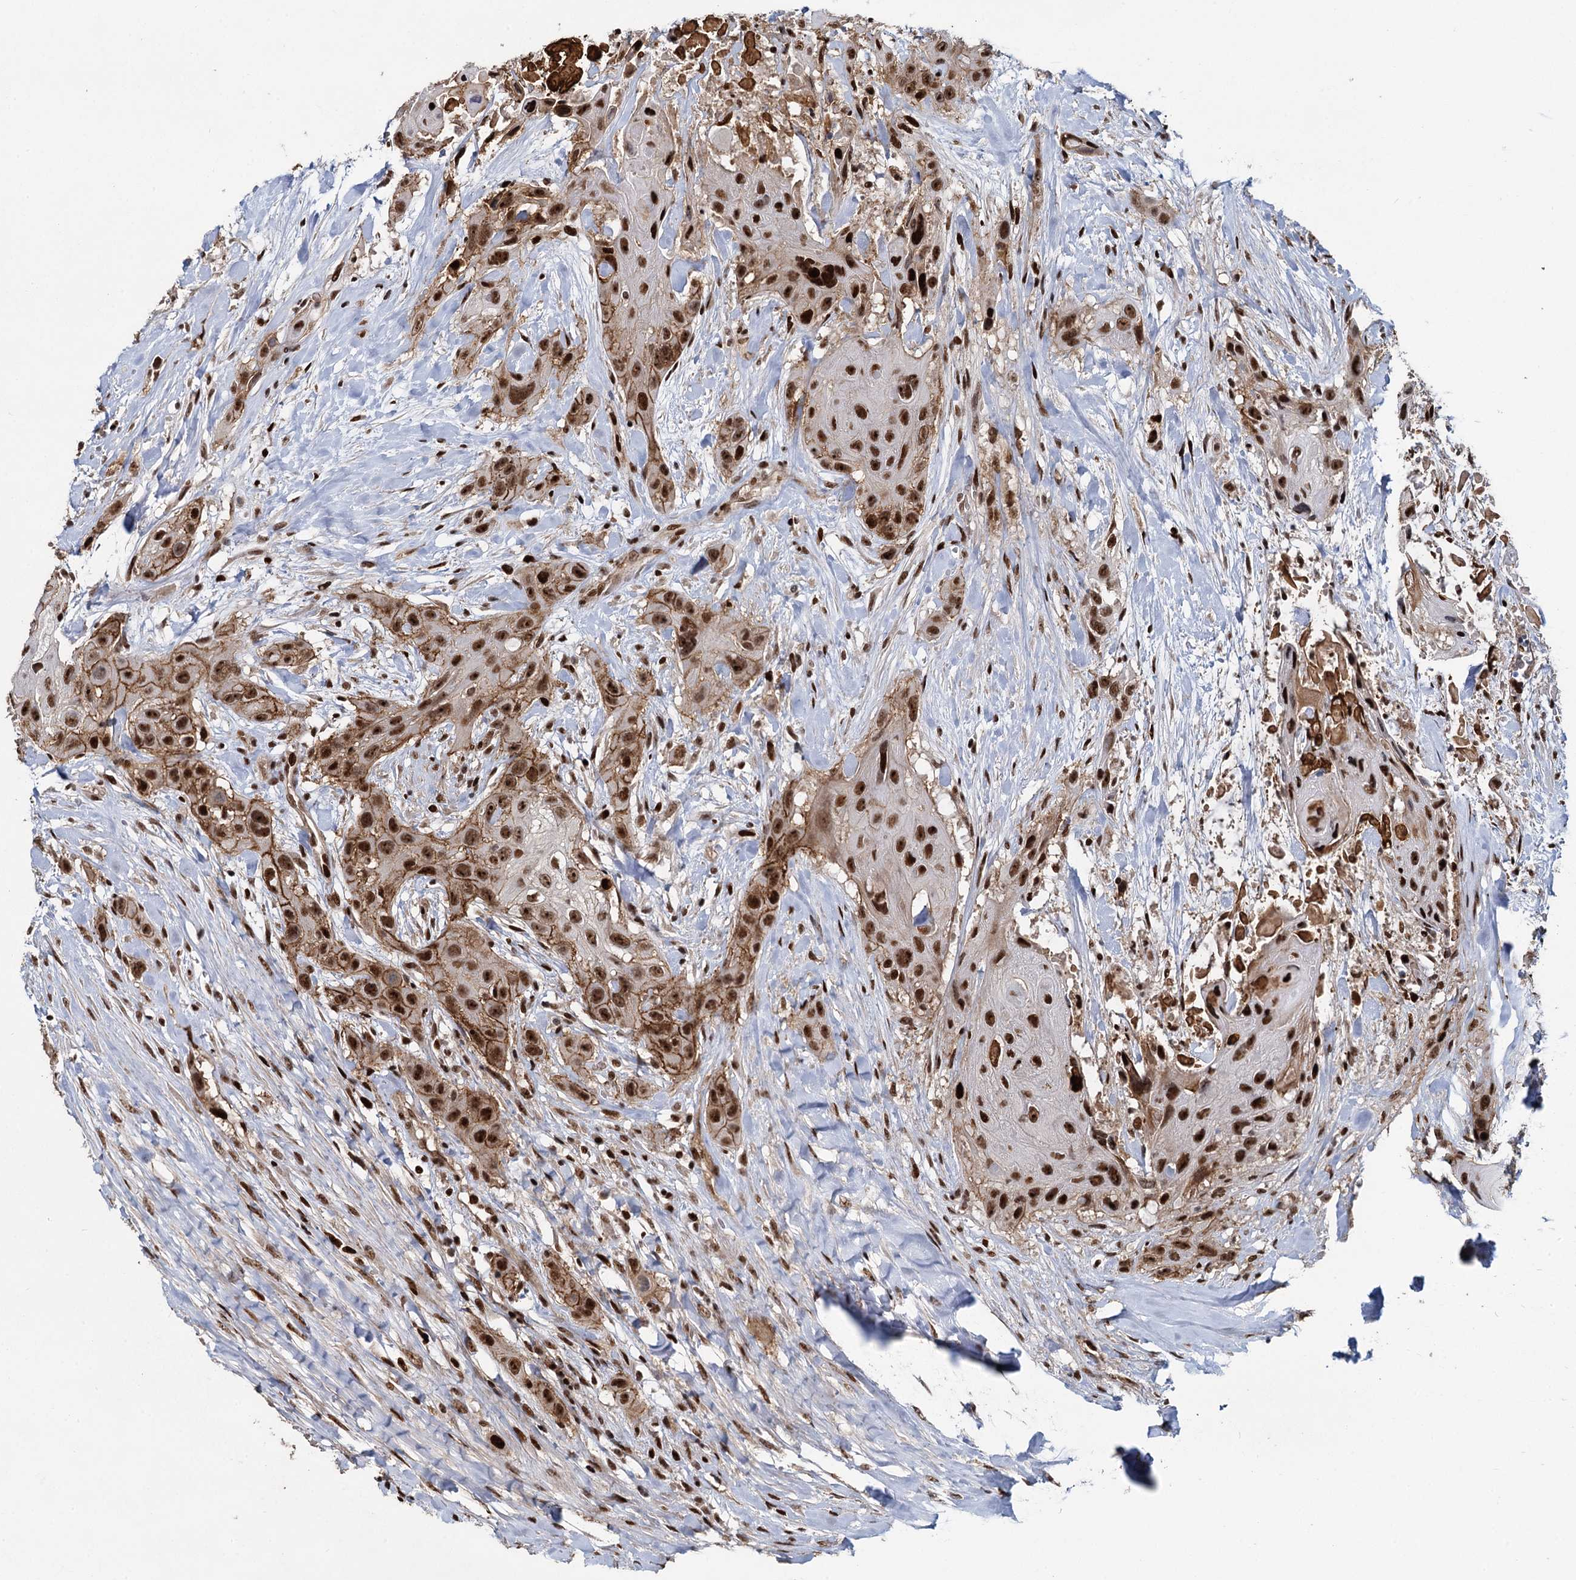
{"staining": {"intensity": "strong", "quantity": ">75%", "location": "cytoplasmic/membranous,nuclear"}, "tissue": "head and neck cancer", "cell_type": "Tumor cells", "image_type": "cancer", "snomed": [{"axis": "morphology", "description": "Squamous cell carcinoma, NOS"}, {"axis": "topography", "description": "Head-Neck"}], "caption": "Protein staining exhibits strong cytoplasmic/membranous and nuclear expression in approximately >75% of tumor cells in squamous cell carcinoma (head and neck). The protein is shown in brown color, while the nuclei are stained blue.", "gene": "ANKRD49", "patient": {"sex": "male", "age": 81}}